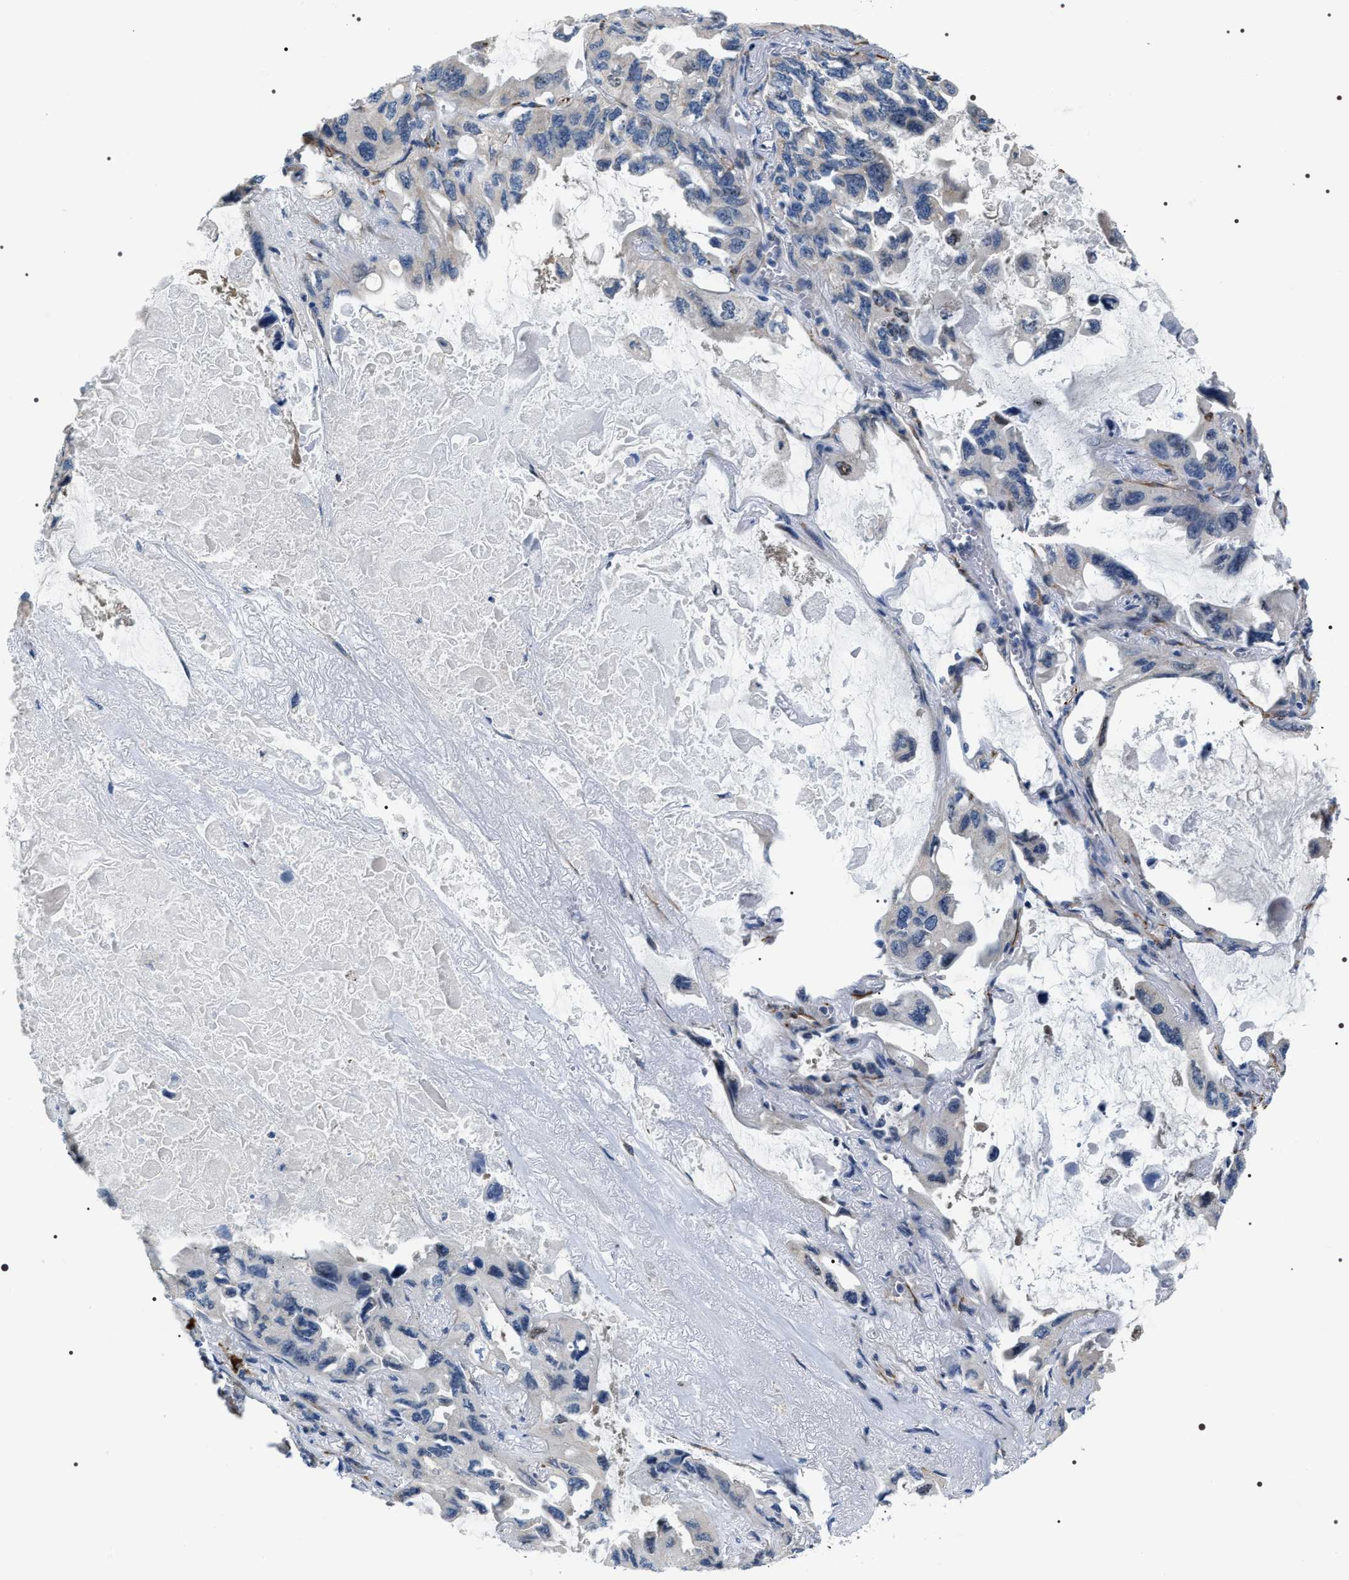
{"staining": {"intensity": "negative", "quantity": "none", "location": "none"}, "tissue": "lung cancer", "cell_type": "Tumor cells", "image_type": "cancer", "snomed": [{"axis": "morphology", "description": "Squamous cell carcinoma, NOS"}, {"axis": "topography", "description": "Lung"}], "caption": "The photomicrograph exhibits no staining of tumor cells in lung squamous cell carcinoma.", "gene": "PKD1L1", "patient": {"sex": "female", "age": 73}}